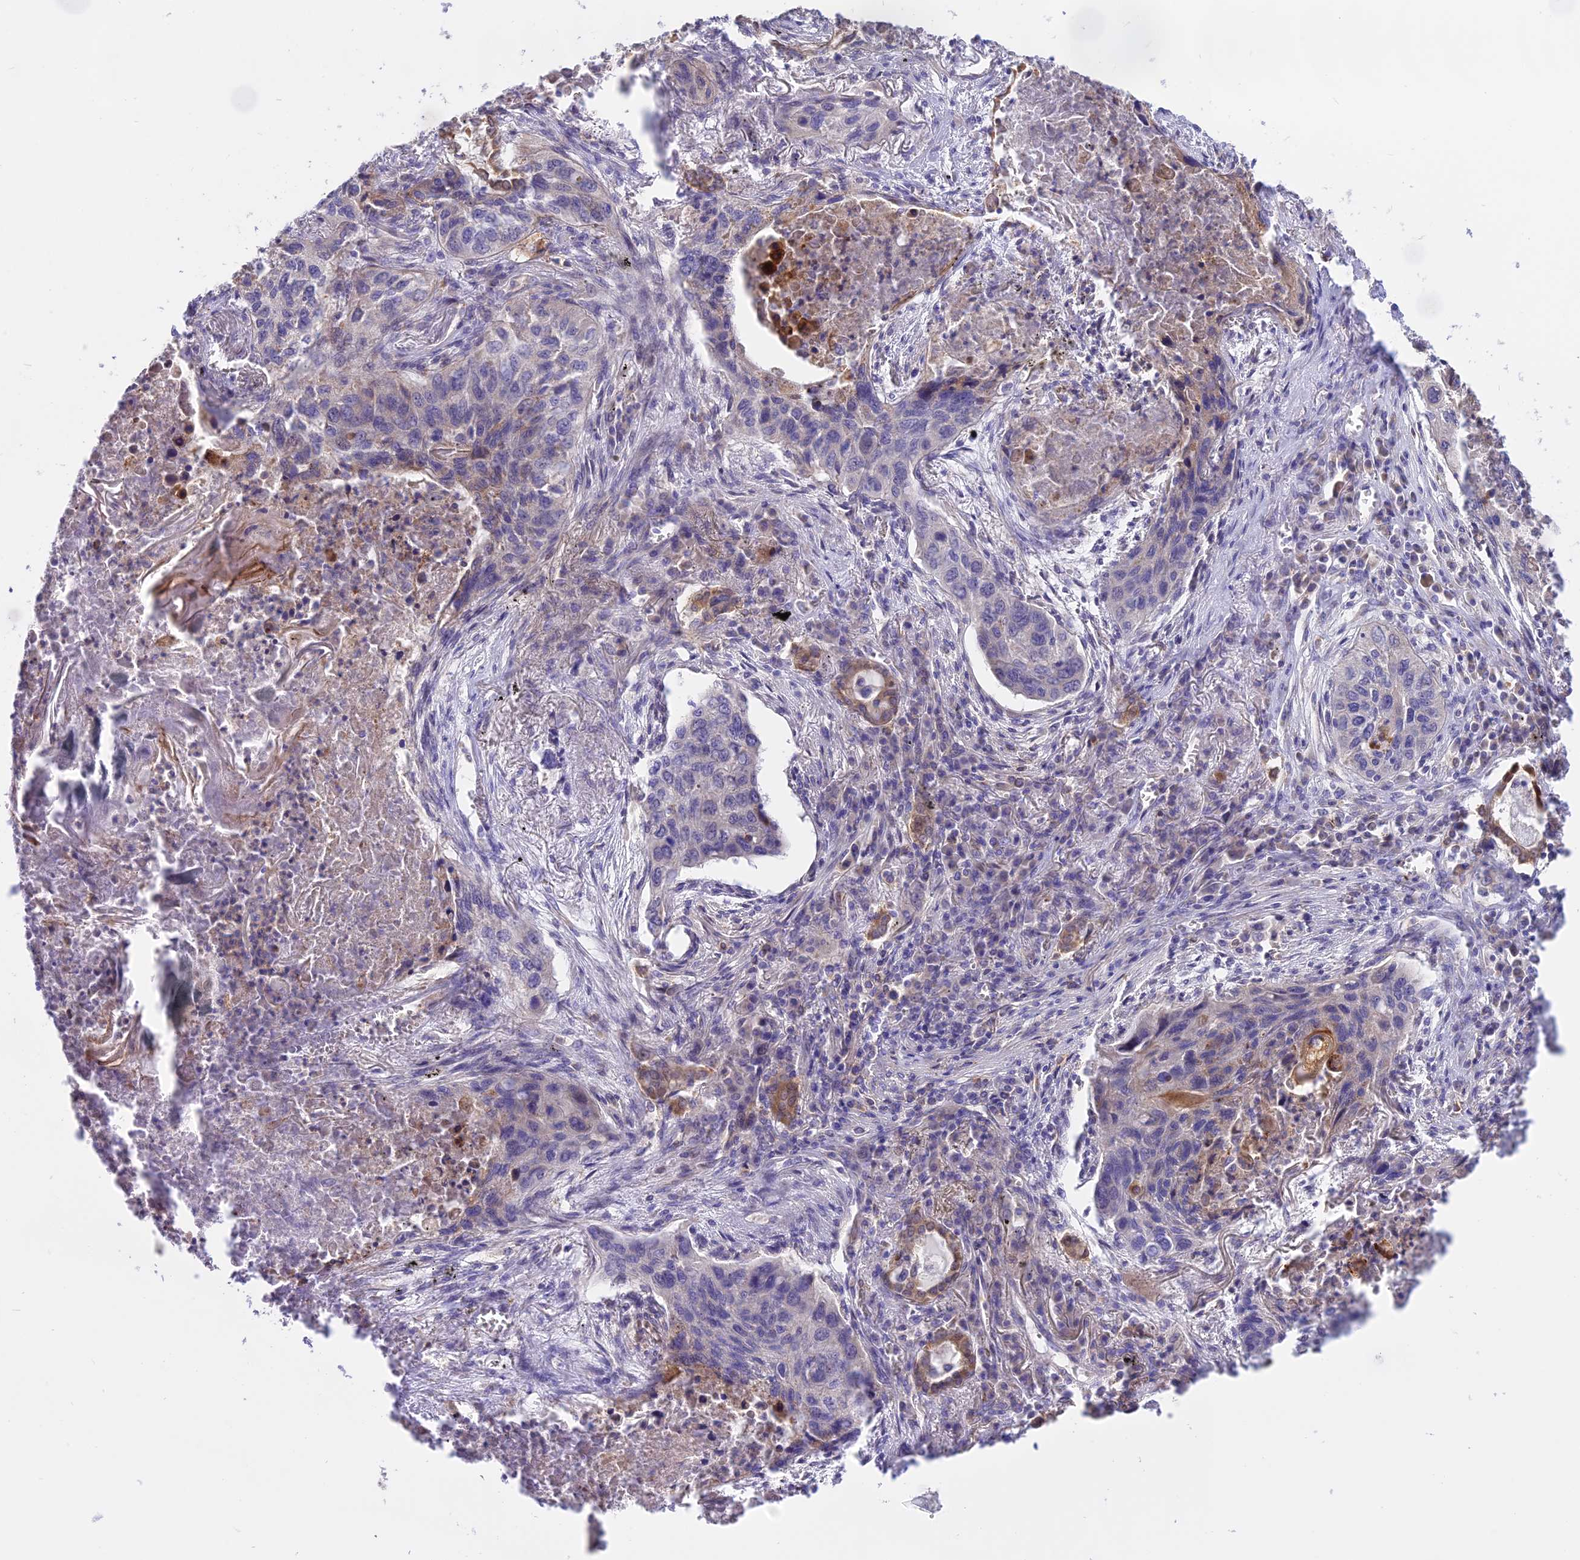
{"staining": {"intensity": "negative", "quantity": "none", "location": "none"}, "tissue": "lung cancer", "cell_type": "Tumor cells", "image_type": "cancer", "snomed": [{"axis": "morphology", "description": "Squamous cell carcinoma, NOS"}, {"axis": "topography", "description": "Lung"}], "caption": "This is a photomicrograph of immunohistochemistry (IHC) staining of lung cancer (squamous cell carcinoma), which shows no positivity in tumor cells. (DAB IHC with hematoxylin counter stain).", "gene": "TRIM43B", "patient": {"sex": "female", "age": 63}}